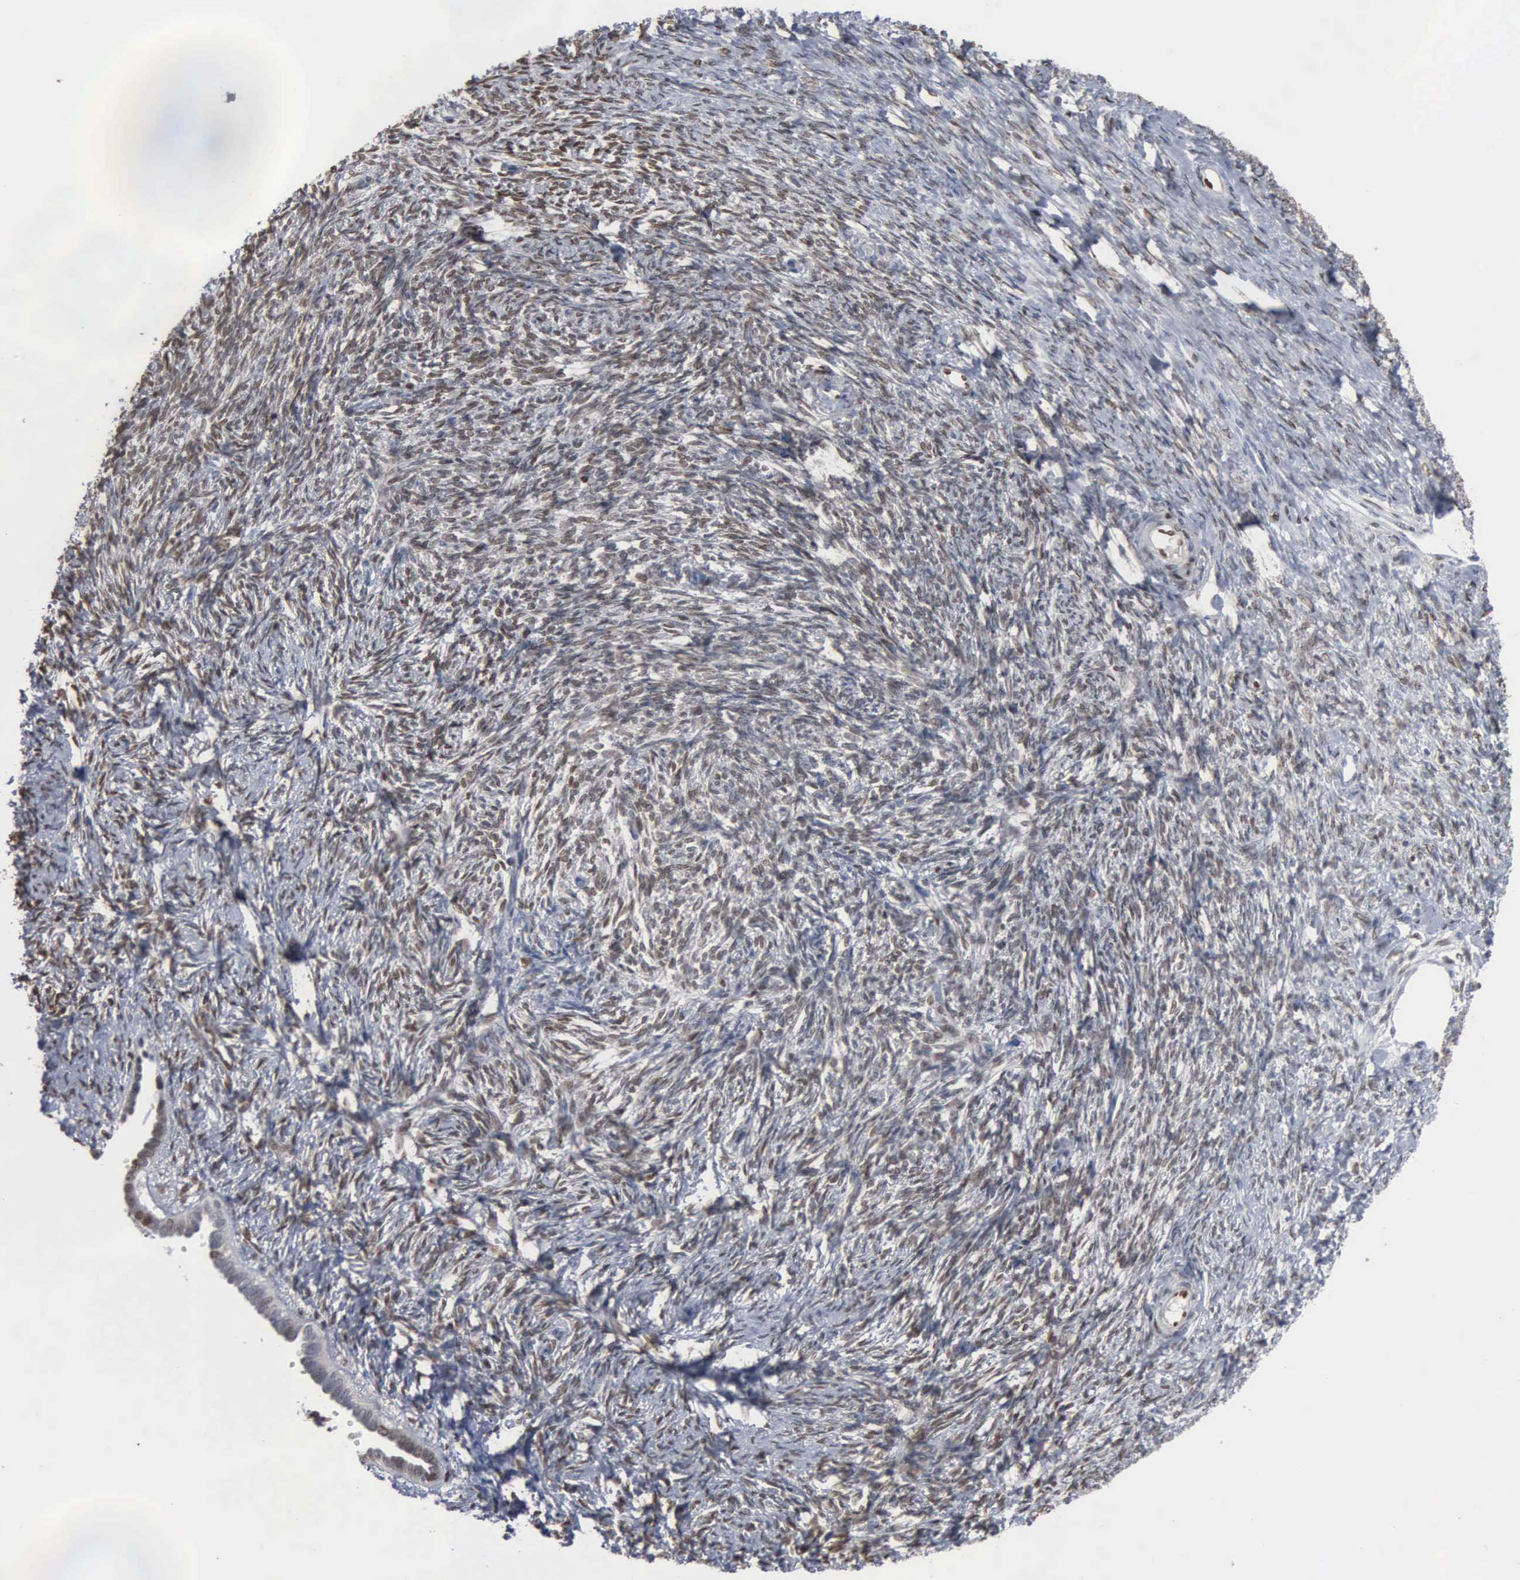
{"staining": {"intensity": "negative", "quantity": "none", "location": "none"}, "tissue": "ovarian cancer", "cell_type": "Tumor cells", "image_type": "cancer", "snomed": [{"axis": "morphology", "description": "Normal tissue, NOS"}, {"axis": "morphology", "description": "Cystadenocarcinoma, serous, NOS"}, {"axis": "topography", "description": "Ovary"}], "caption": "This image is of ovarian cancer stained with immunohistochemistry to label a protein in brown with the nuclei are counter-stained blue. There is no expression in tumor cells.", "gene": "FGF2", "patient": {"sex": "female", "age": 62}}